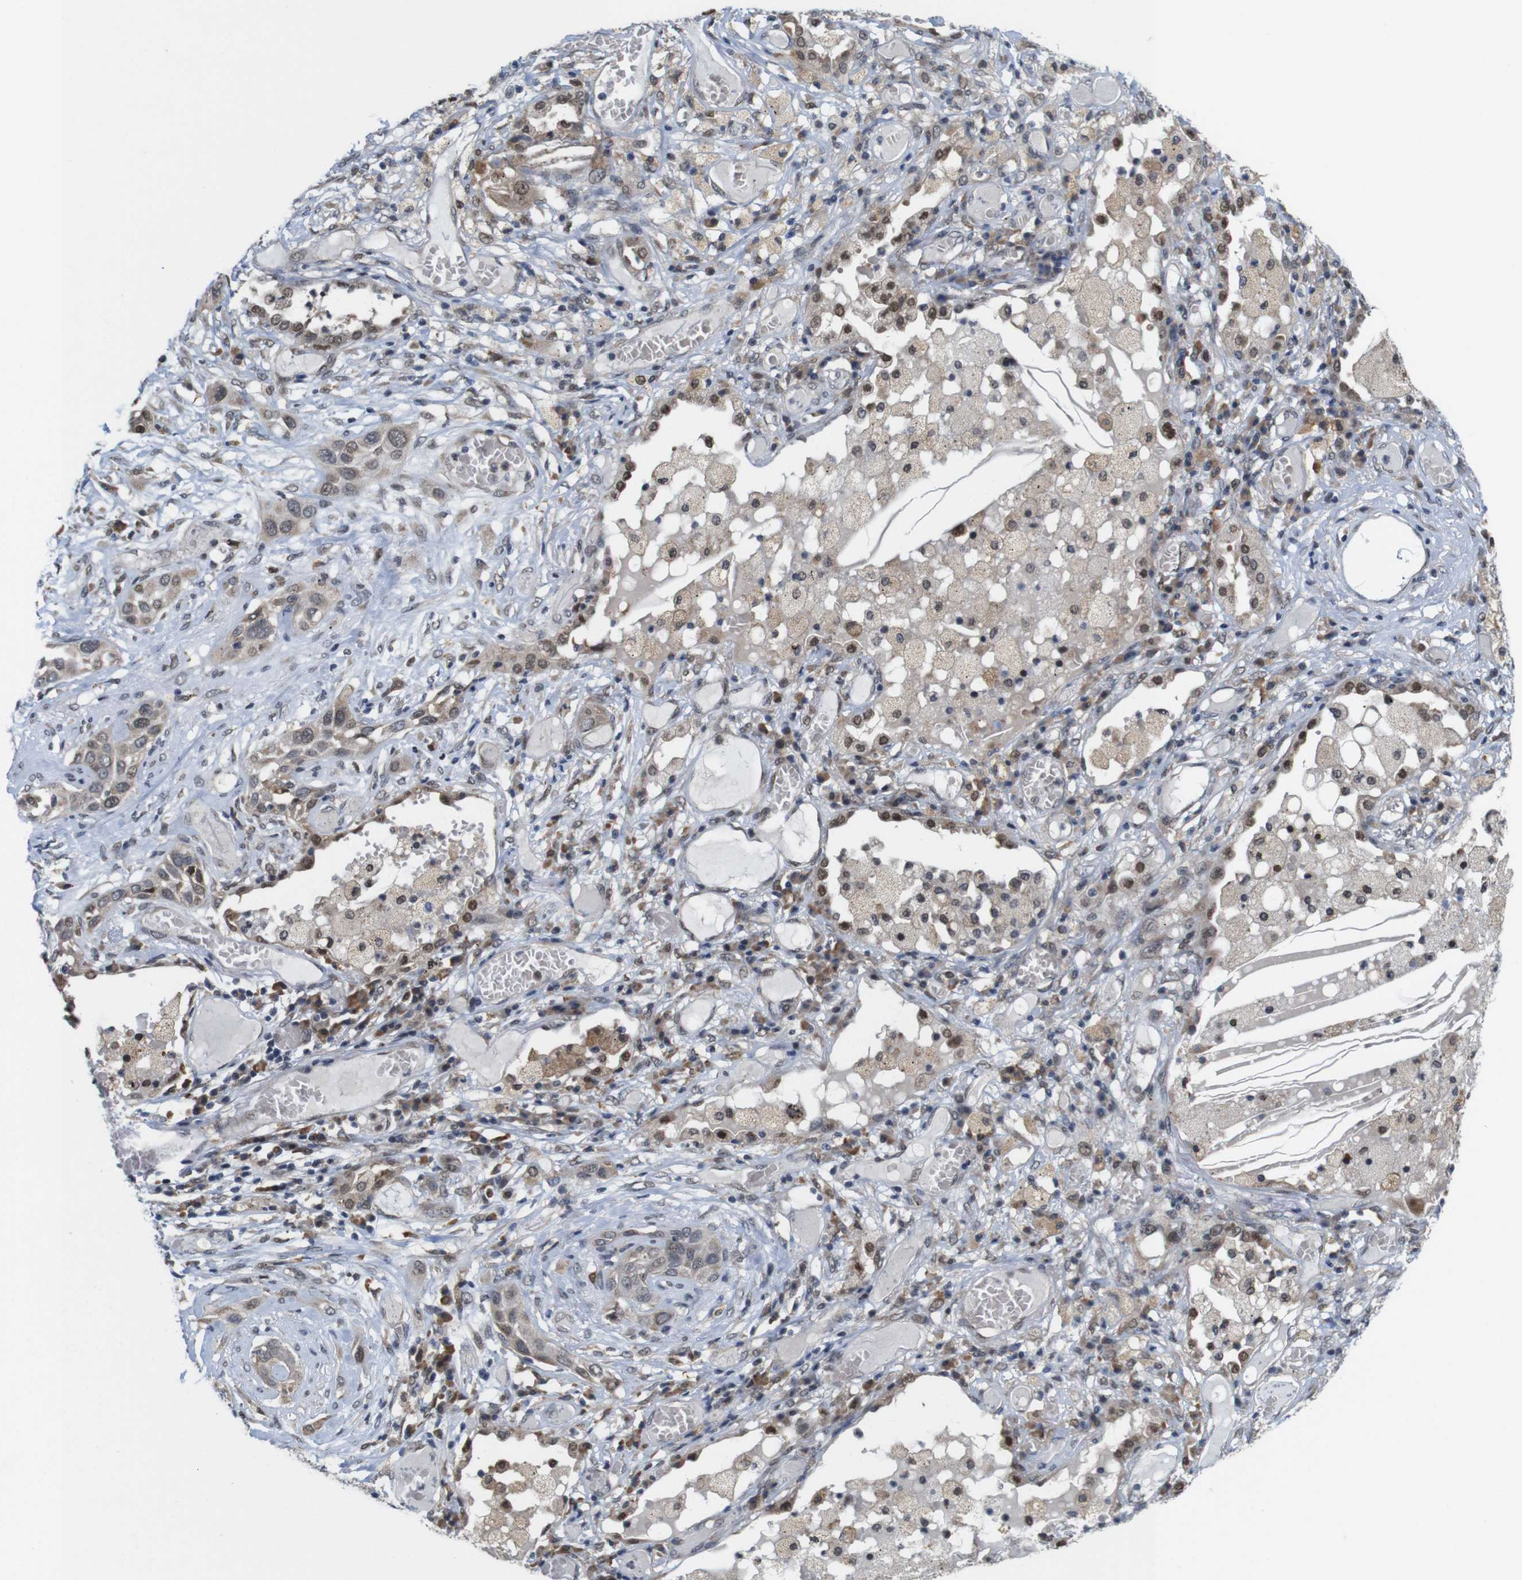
{"staining": {"intensity": "moderate", "quantity": ">75%", "location": "cytoplasmic/membranous,nuclear"}, "tissue": "lung cancer", "cell_type": "Tumor cells", "image_type": "cancer", "snomed": [{"axis": "morphology", "description": "Squamous cell carcinoma, NOS"}, {"axis": "topography", "description": "Lung"}], "caption": "Human lung cancer (squamous cell carcinoma) stained with a protein marker exhibits moderate staining in tumor cells.", "gene": "PNMA8A", "patient": {"sex": "male", "age": 71}}